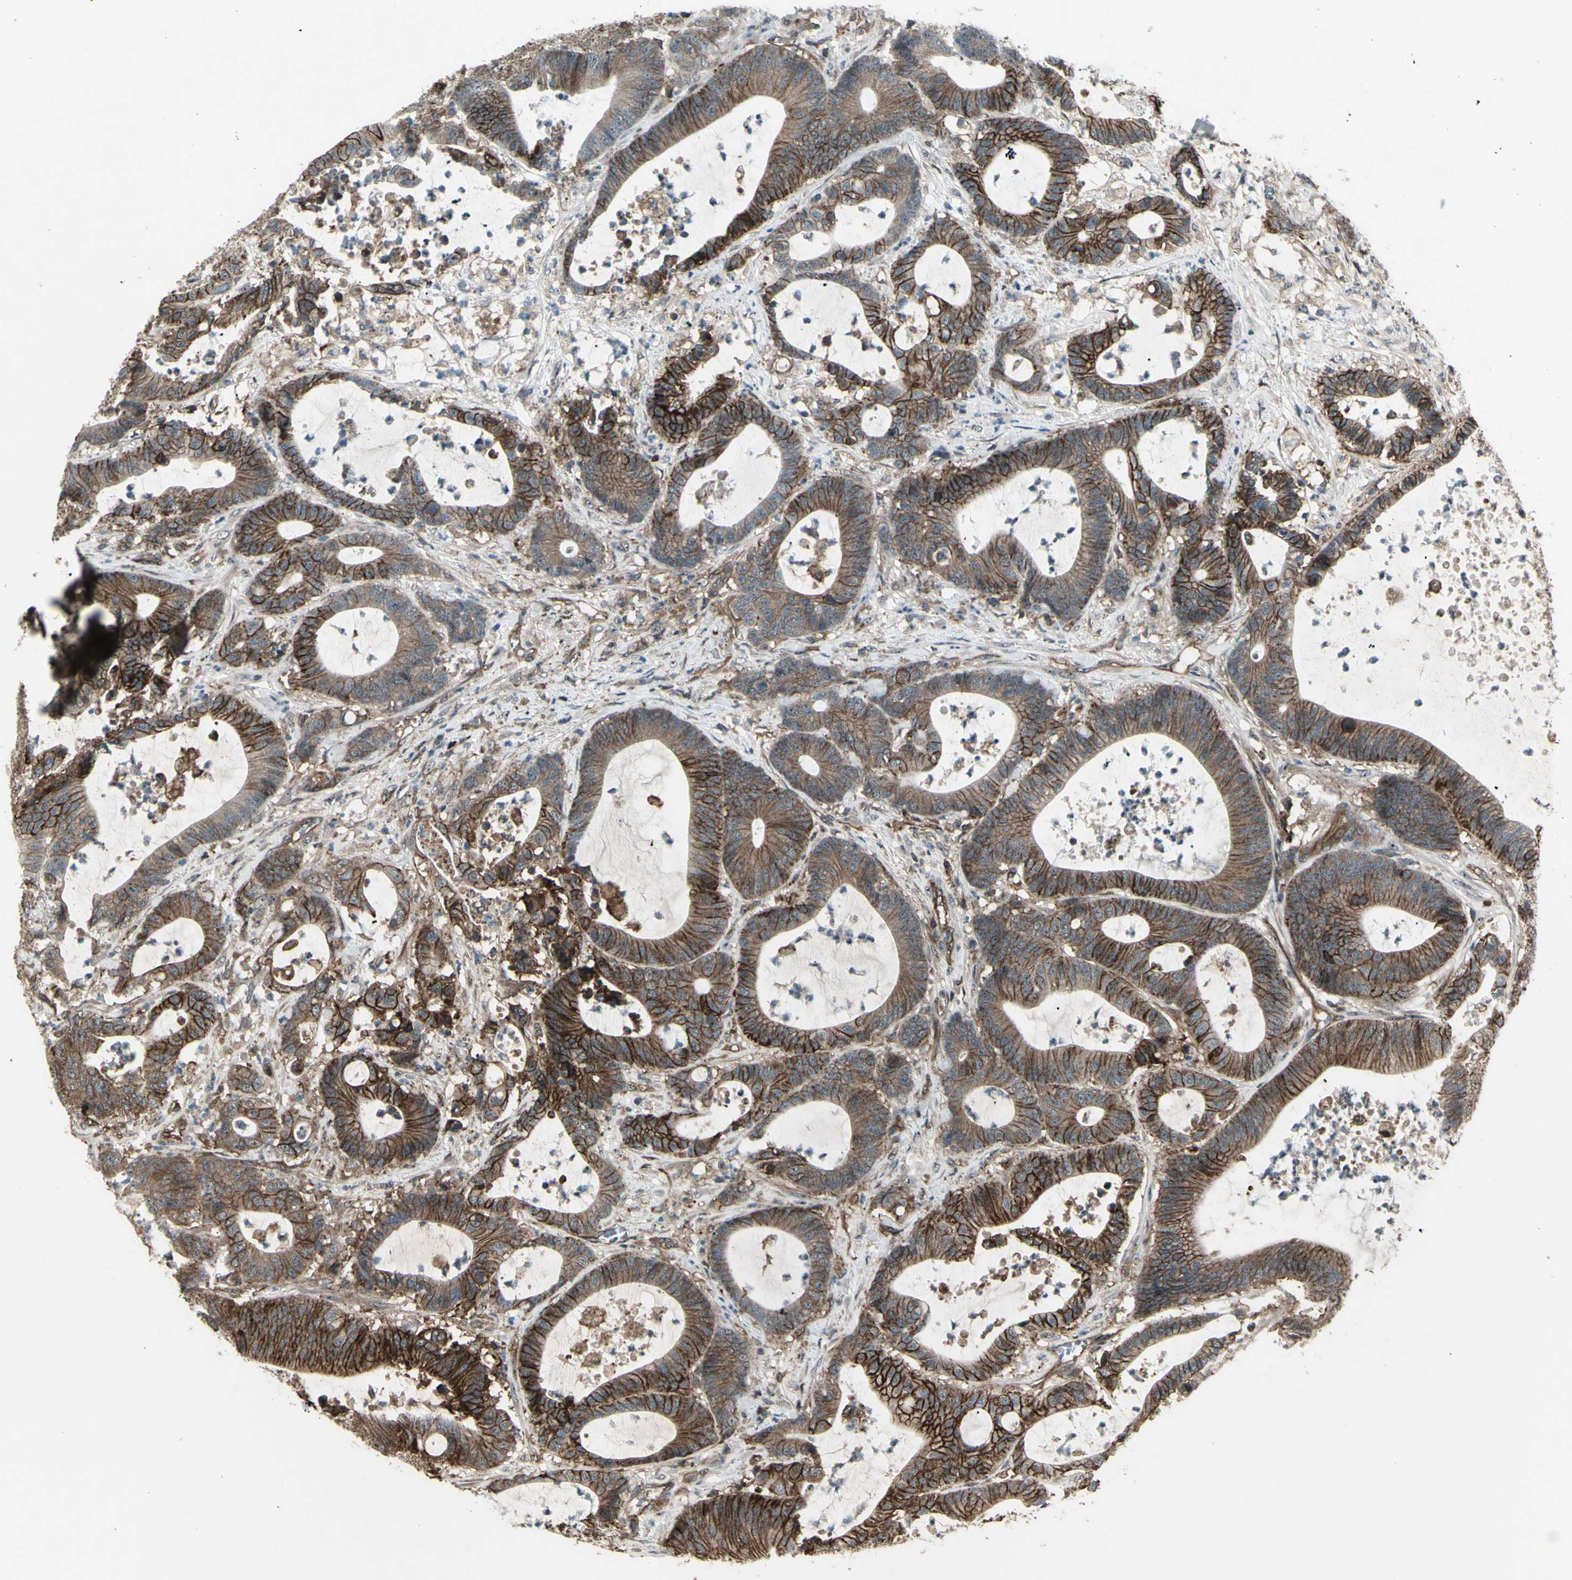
{"staining": {"intensity": "strong", "quantity": ">75%", "location": "cytoplasmic/membranous"}, "tissue": "colorectal cancer", "cell_type": "Tumor cells", "image_type": "cancer", "snomed": [{"axis": "morphology", "description": "Adenocarcinoma, NOS"}, {"axis": "topography", "description": "Colon"}], "caption": "Protein expression analysis of colorectal adenocarcinoma displays strong cytoplasmic/membranous staining in approximately >75% of tumor cells.", "gene": "FXYD5", "patient": {"sex": "female", "age": 84}}